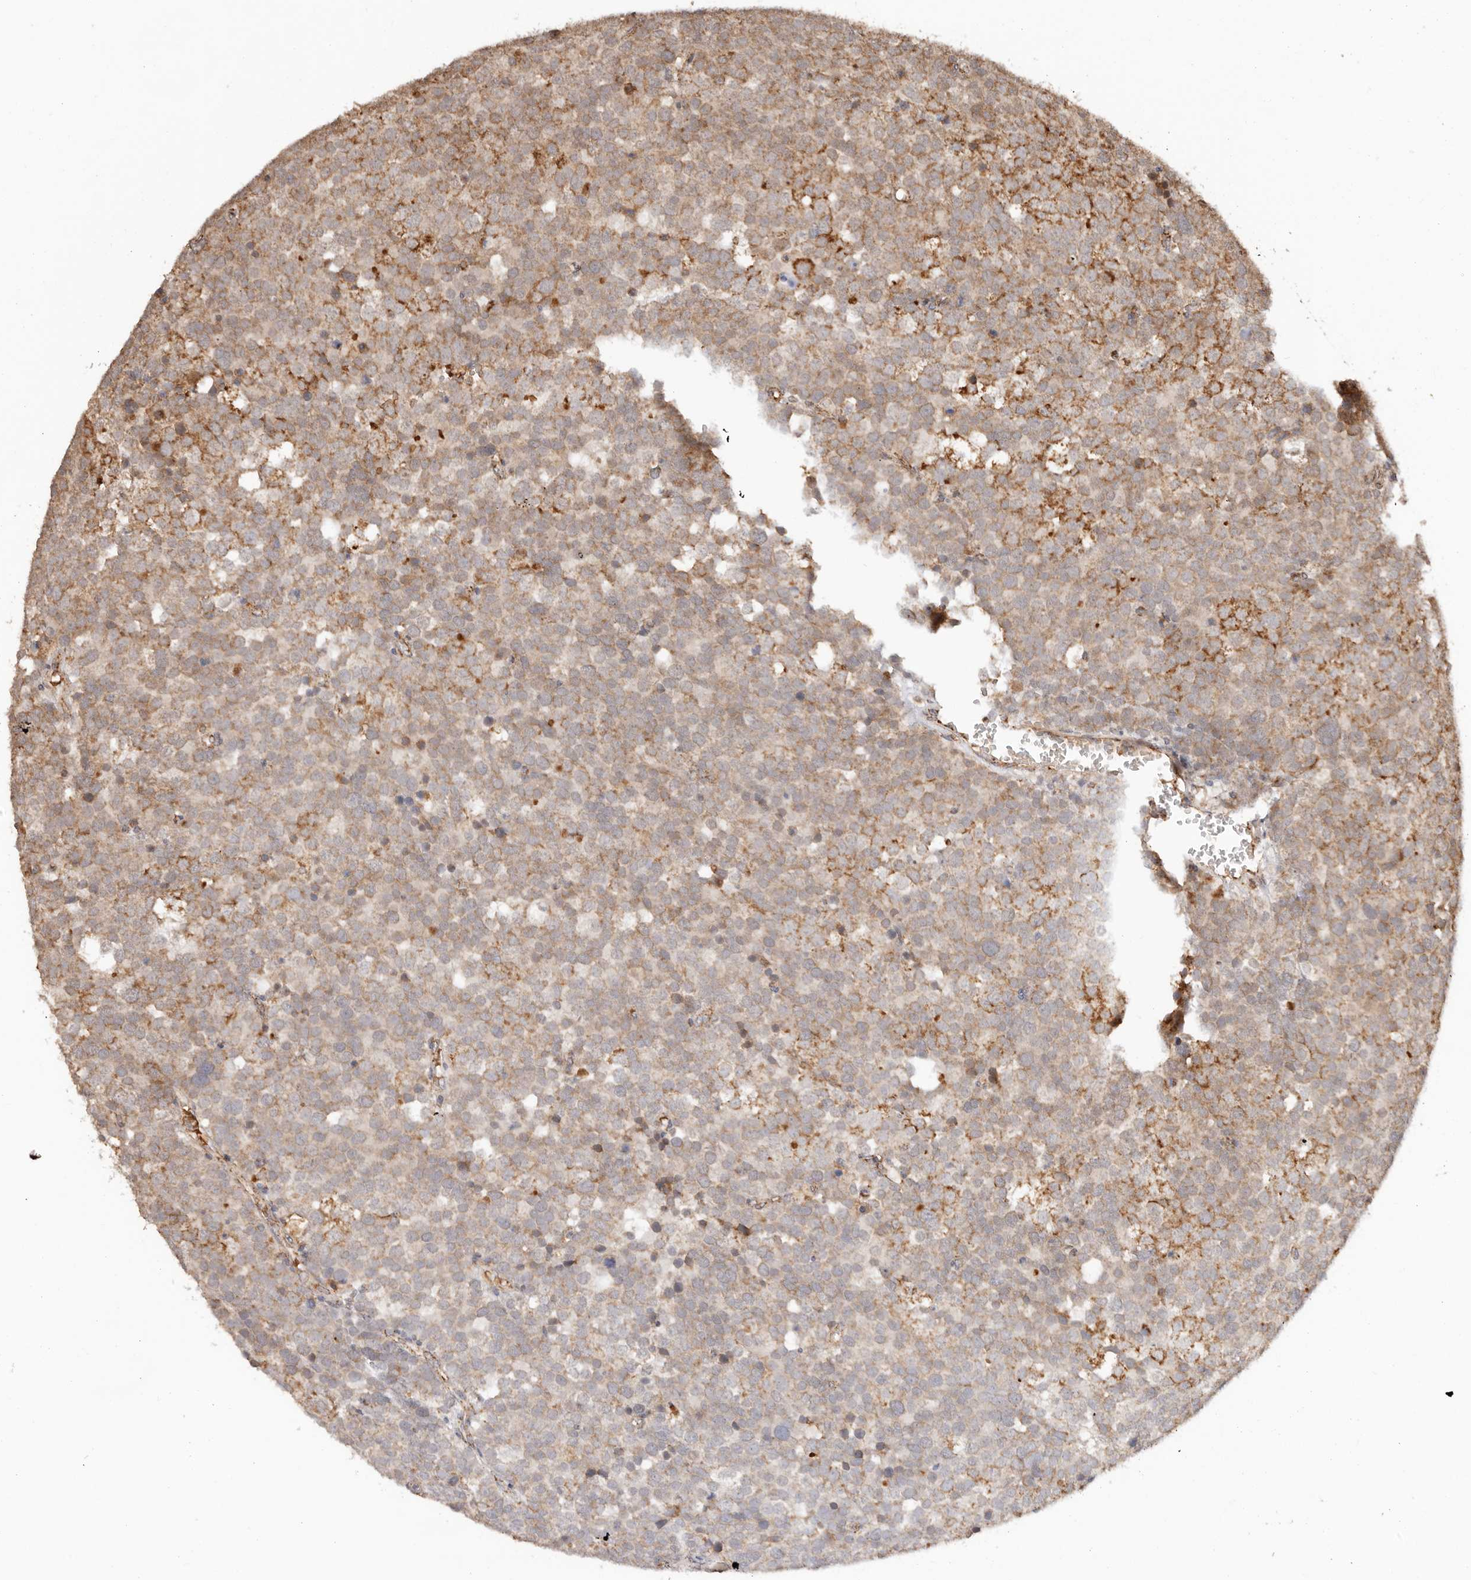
{"staining": {"intensity": "moderate", "quantity": ">75%", "location": "cytoplasmic/membranous"}, "tissue": "testis cancer", "cell_type": "Tumor cells", "image_type": "cancer", "snomed": [{"axis": "morphology", "description": "Seminoma, NOS"}, {"axis": "topography", "description": "Testis"}], "caption": "The micrograph displays staining of testis cancer, revealing moderate cytoplasmic/membranous protein expression (brown color) within tumor cells. The protein of interest is shown in brown color, while the nuclei are stained blue.", "gene": "NDUFB11", "patient": {"sex": "male", "age": 71}}